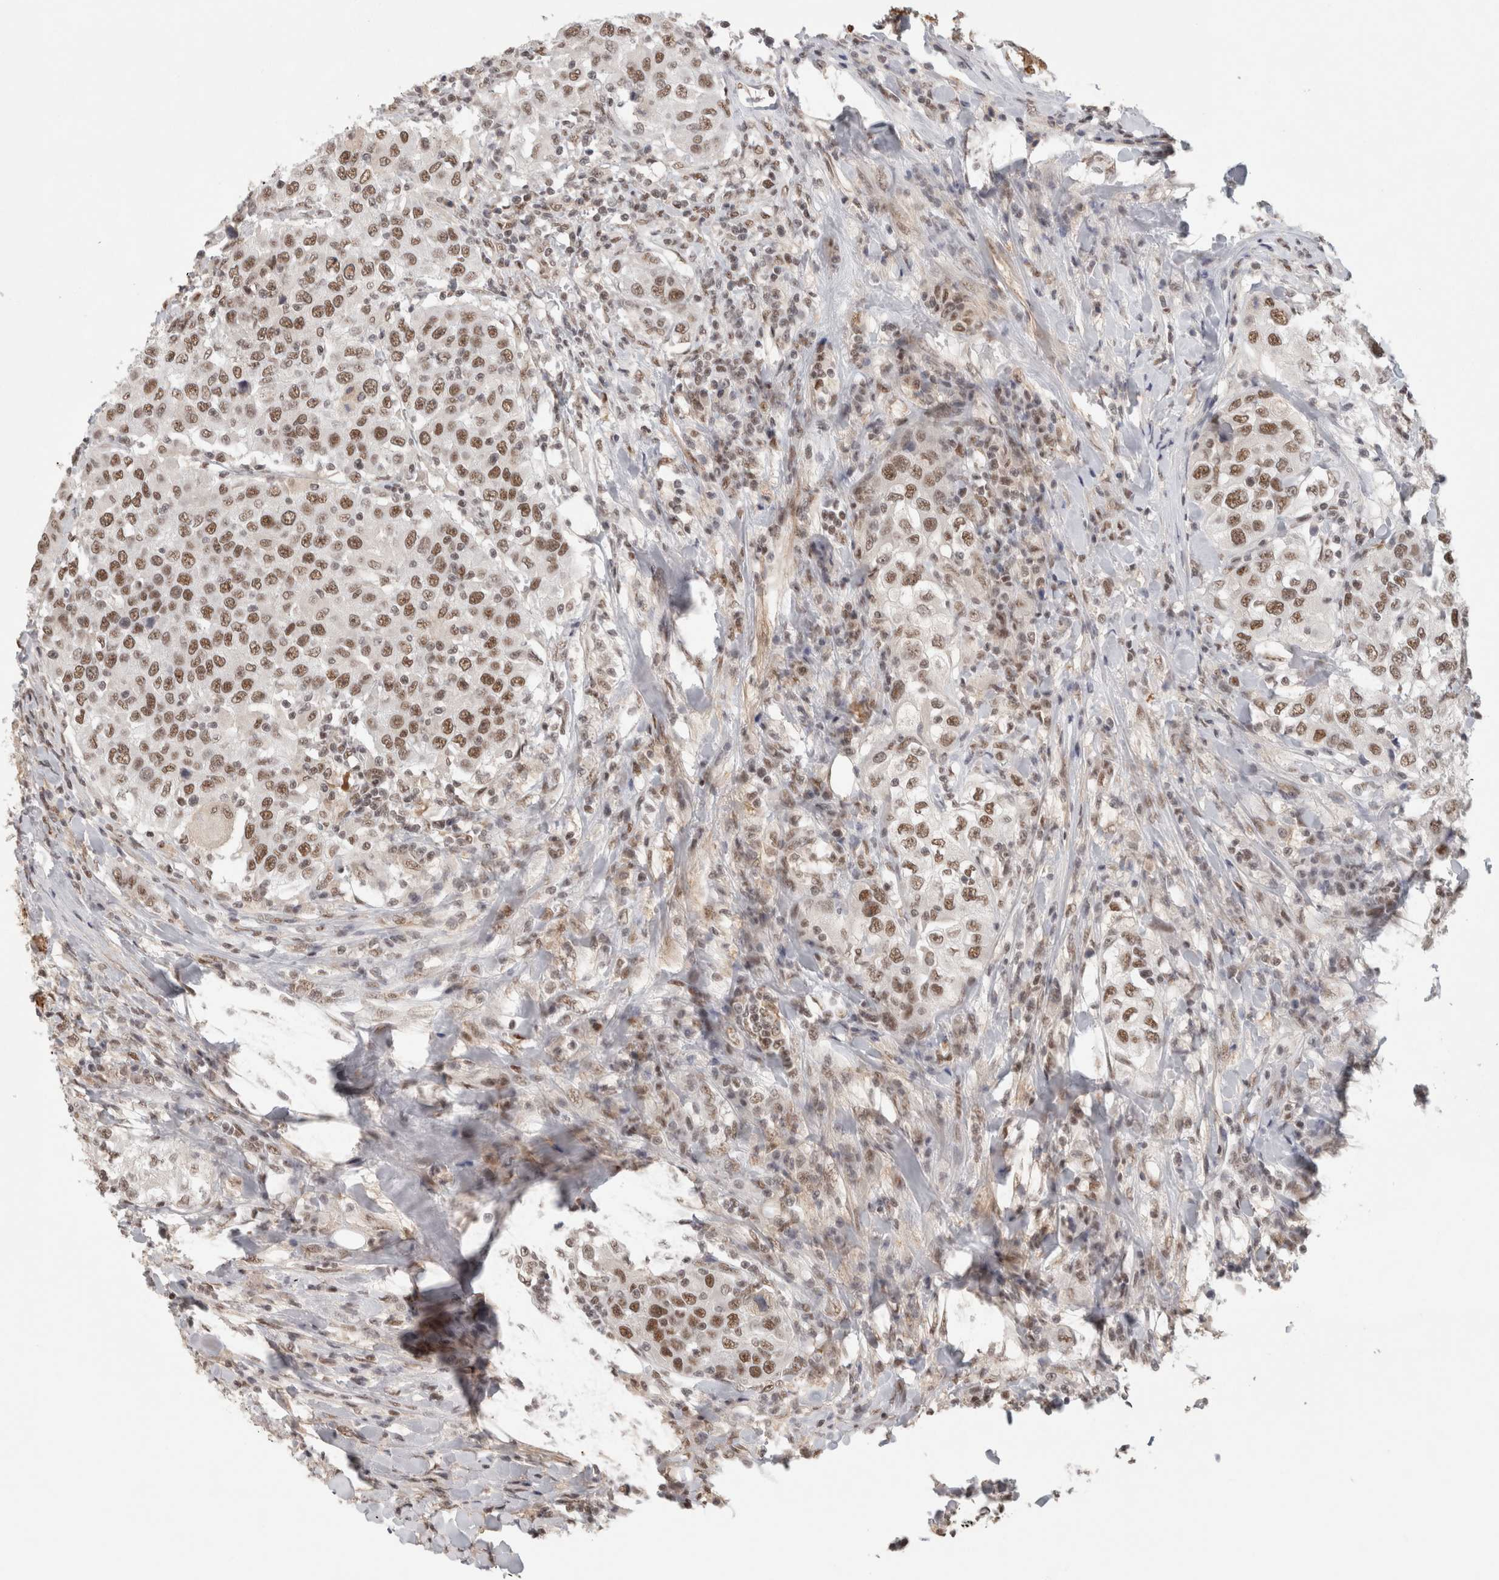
{"staining": {"intensity": "moderate", "quantity": ">75%", "location": "nuclear"}, "tissue": "urothelial cancer", "cell_type": "Tumor cells", "image_type": "cancer", "snomed": [{"axis": "morphology", "description": "Urothelial carcinoma, High grade"}, {"axis": "topography", "description": "Urinary bladder"}], "caption": "IHC (DAB (3,3'-diaminobenzidine)) staining of high-grade urothelial carcinoma demonstrates moderate nuclear protein staining in about >75% of tumor cells.", "gene": "ZNF830", "patient": {"sex": "female", "age": 80}}